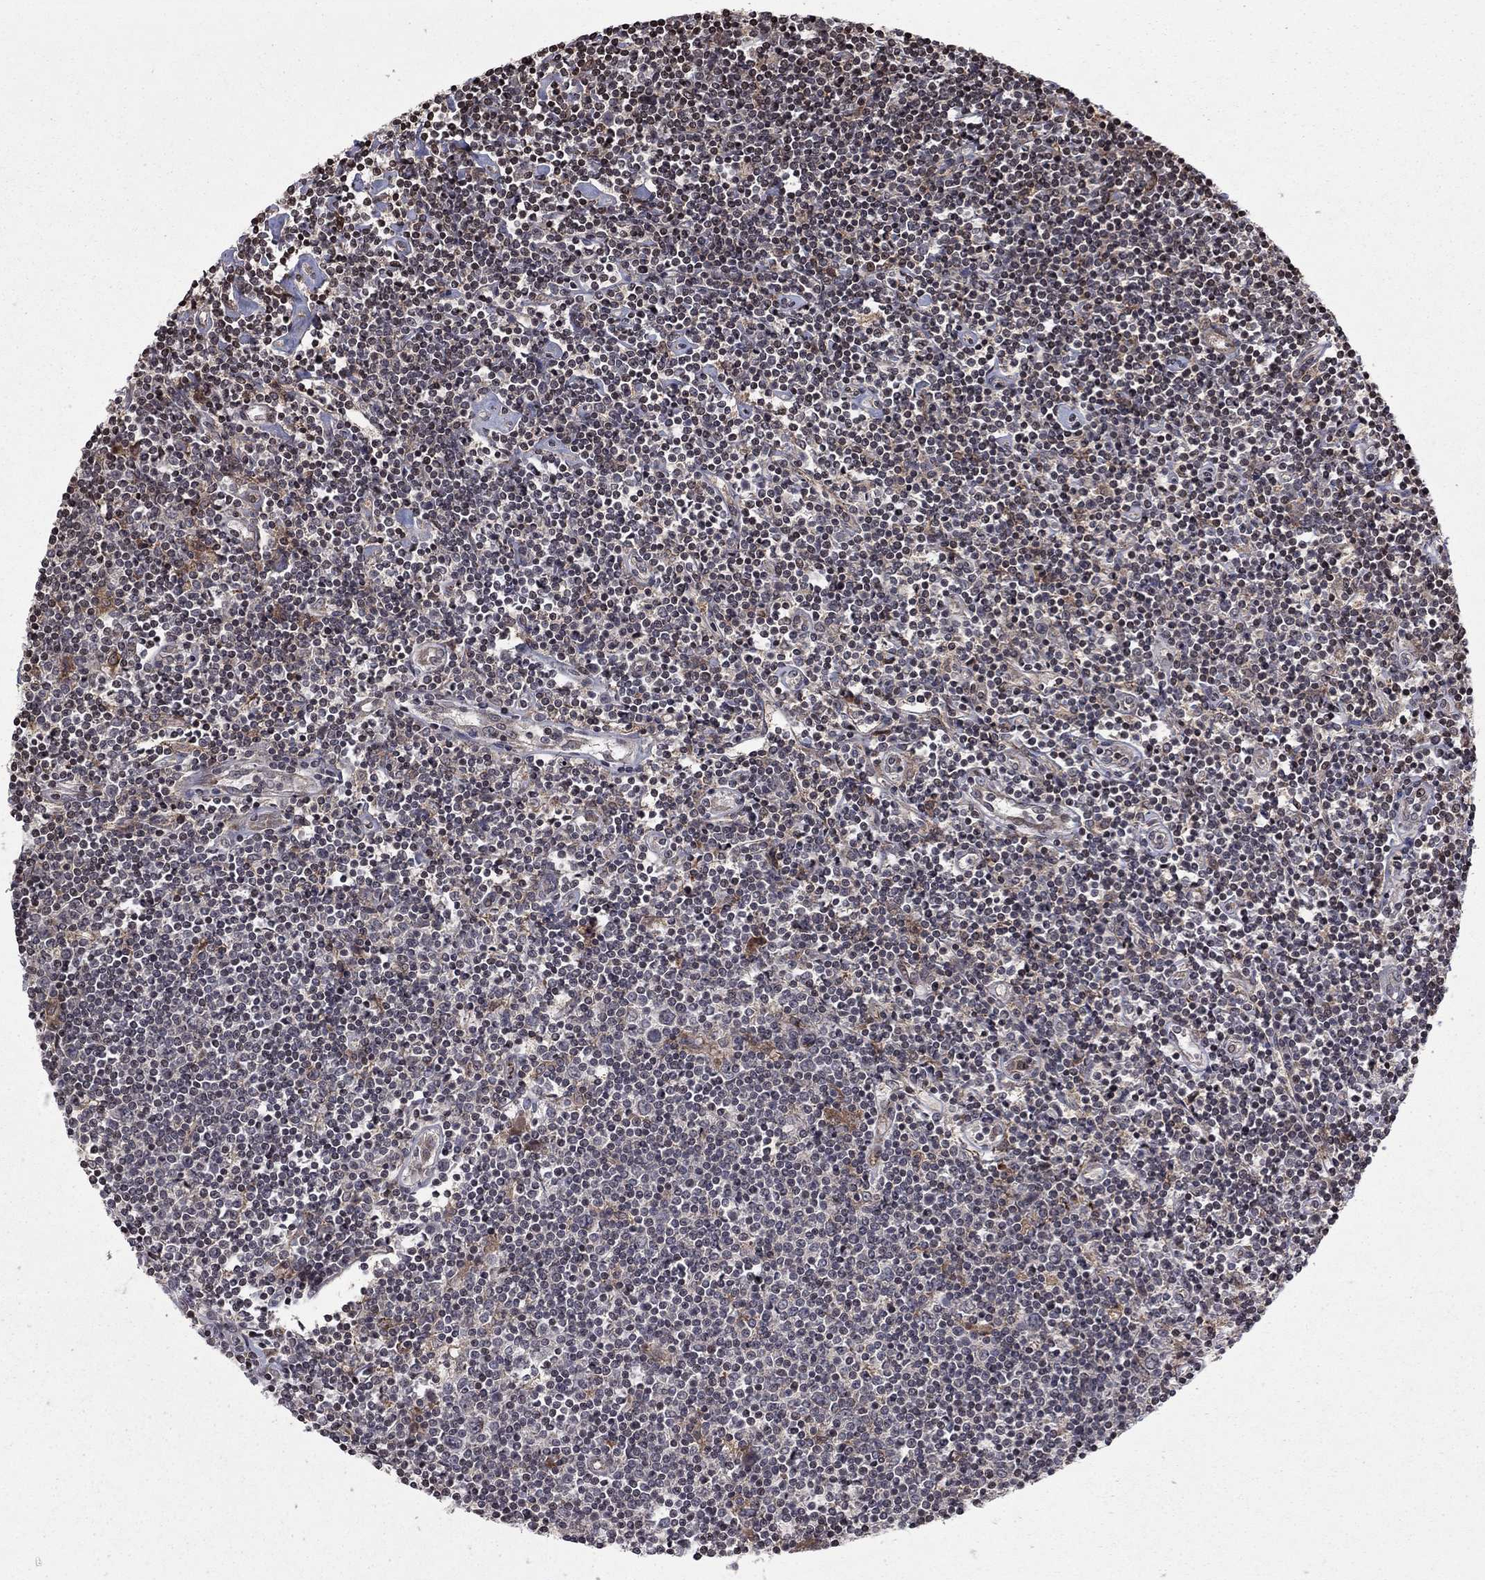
{"staining": {"intensity": "negative", "quantity": "none", "location": "none"}, "tissue": "lymphoma", "cell_type": "Tumor cells", "image_type": "cancer", "snomed": [{"axis": "morphology", "description": "Hodgkin's disease, NOS"}, {"axis": "topography", "description": "Lymph node"}], "caption": "Micrograph shows no protein positivity in tumor cells of Hodgkin's disease tissue.", "gene": "SORBS1", "patient": {"sex": "male", "age": 40}}